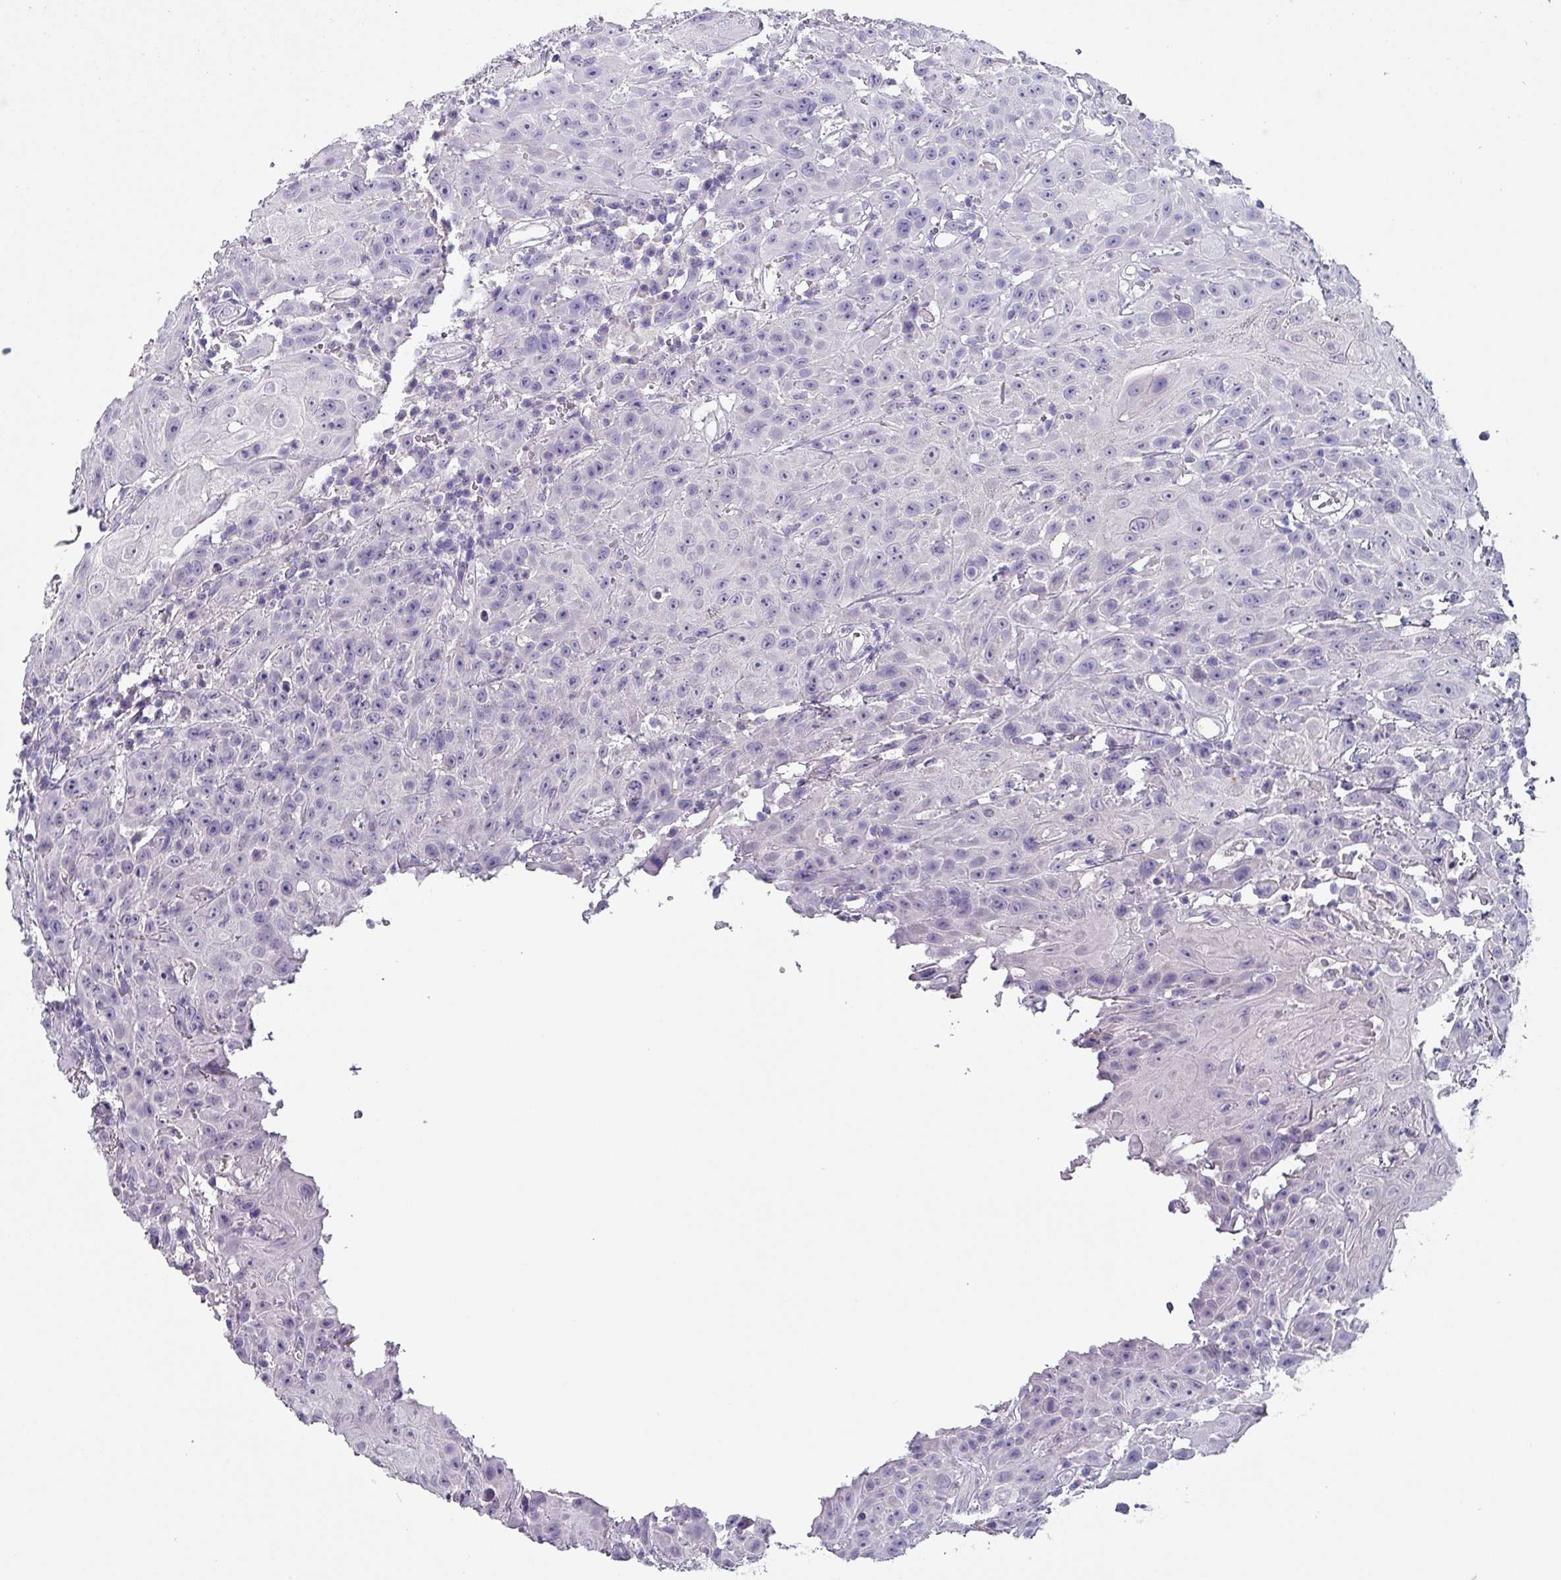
{"staining": {"intensity": "negative", "quantity": "none", "location": "none"}, "tissue": "head and neck cancer", "cell_type": "Tumor cells", "image_type": "cancer", "snomed": [{"axis": "morphology", "description": "Squamous cell carcinoma, NOS"}, {"axis": "topography", "description": "Skin"}, {"axis": "topography", "description": "Head-Neck"}], "caption": "Immunohistochemistry (IHC) of human head and neck cancer shows no expression in tumor cells. Brightfield microscopy of immunohistochemistry (IHC) stained with DAB (brown) and hematoxylin (blue), captured at high magnification.", "gene": "INS-IGF2", "patient": {"sex": "male", "age": 80}}